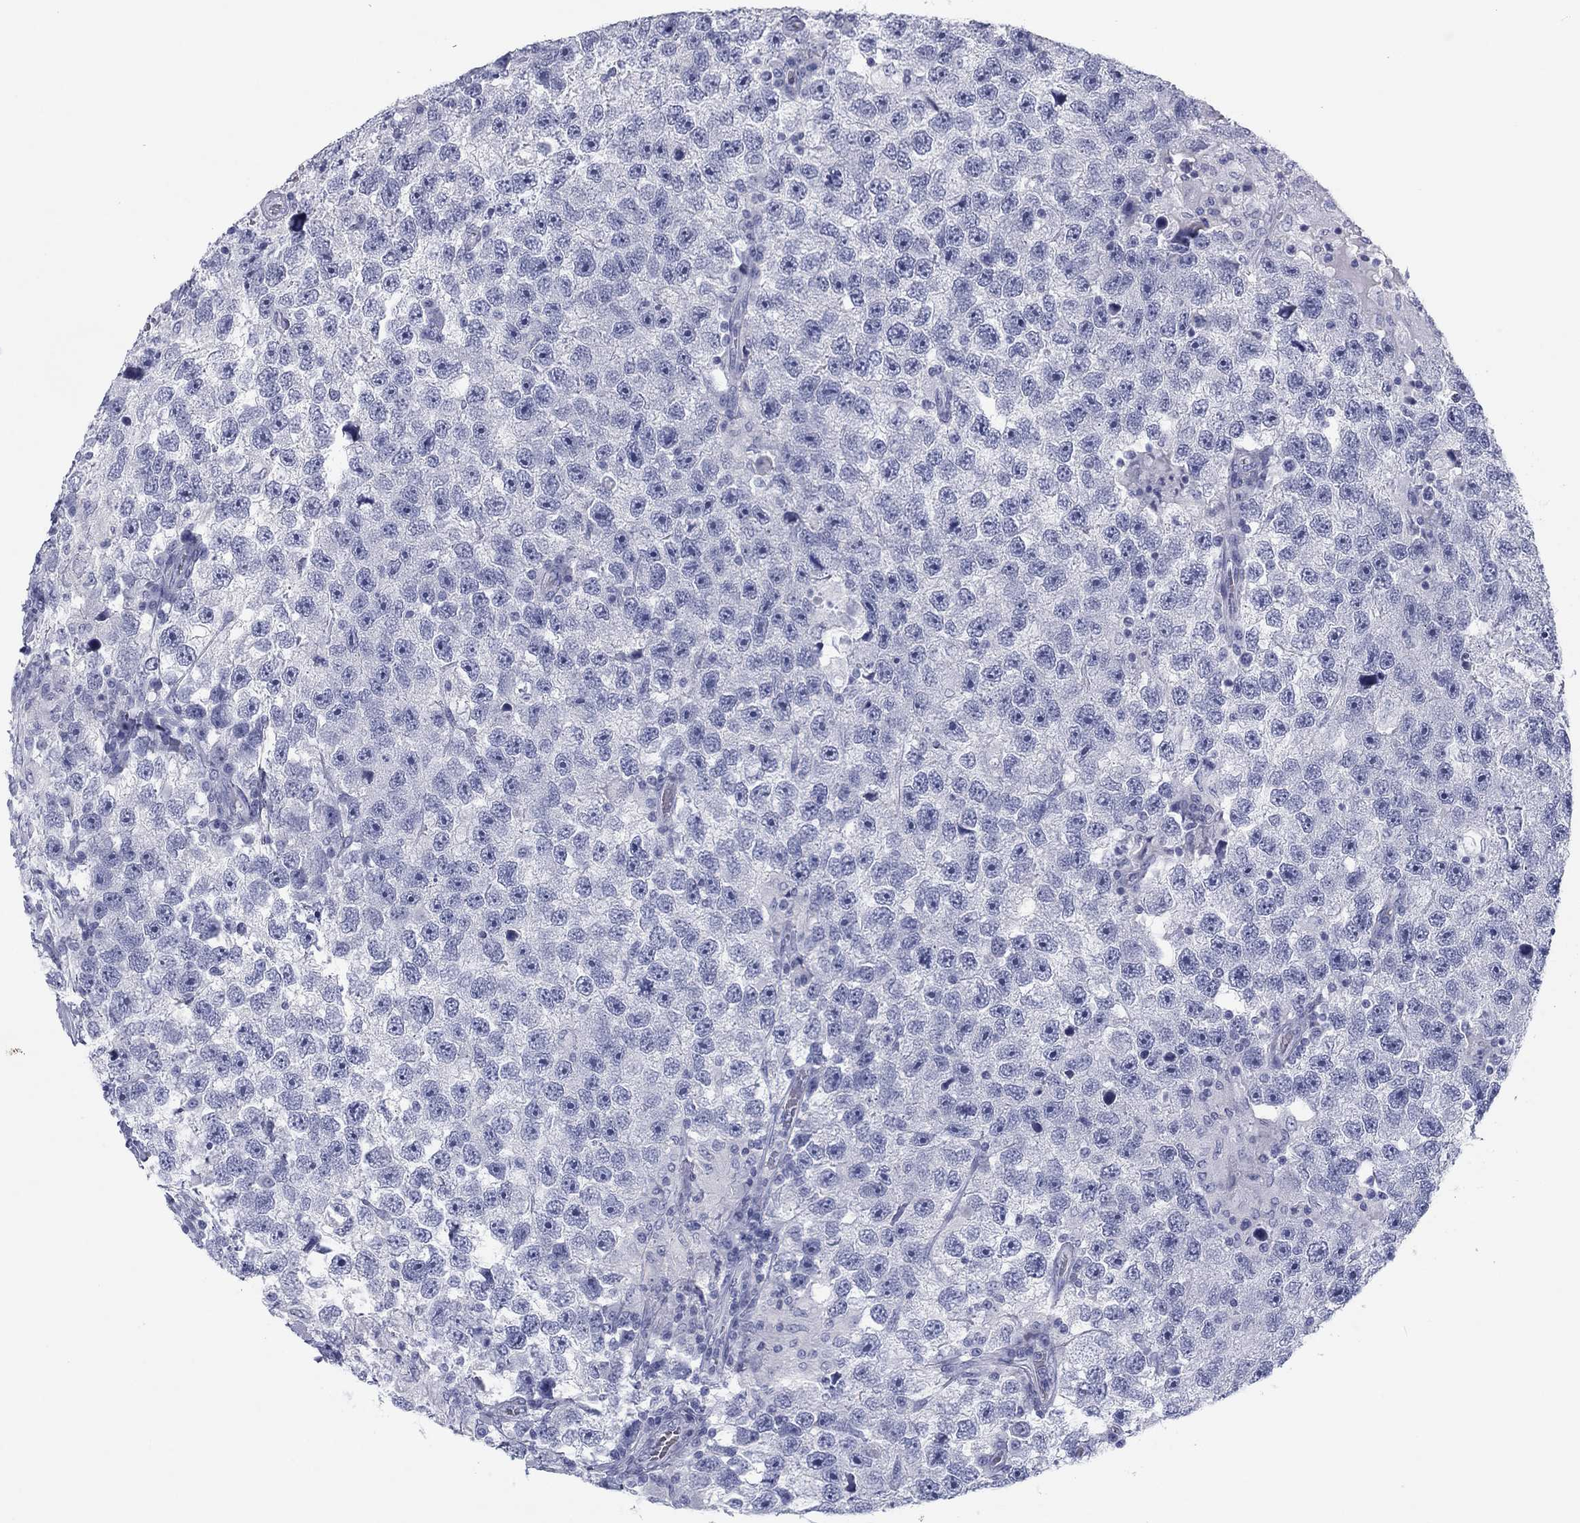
{"staining": {"intensity": "negative", "quantity": "none", "location": "none"}, "tissue": "testis cancer", "cell_type": "Tumor cells", "image_type": "cancer", "snomed": [{"axis": "morphology", "description": "Seminoma, NOS"}, {"axis": "topography", "description": "Testis"}], "caption": "Seminoma (testis) stained for a protein using immunohistochemistry shows no expression tumor cells.", "gene": "CALB1", "patient": {"sex": "male", "age": 26}}